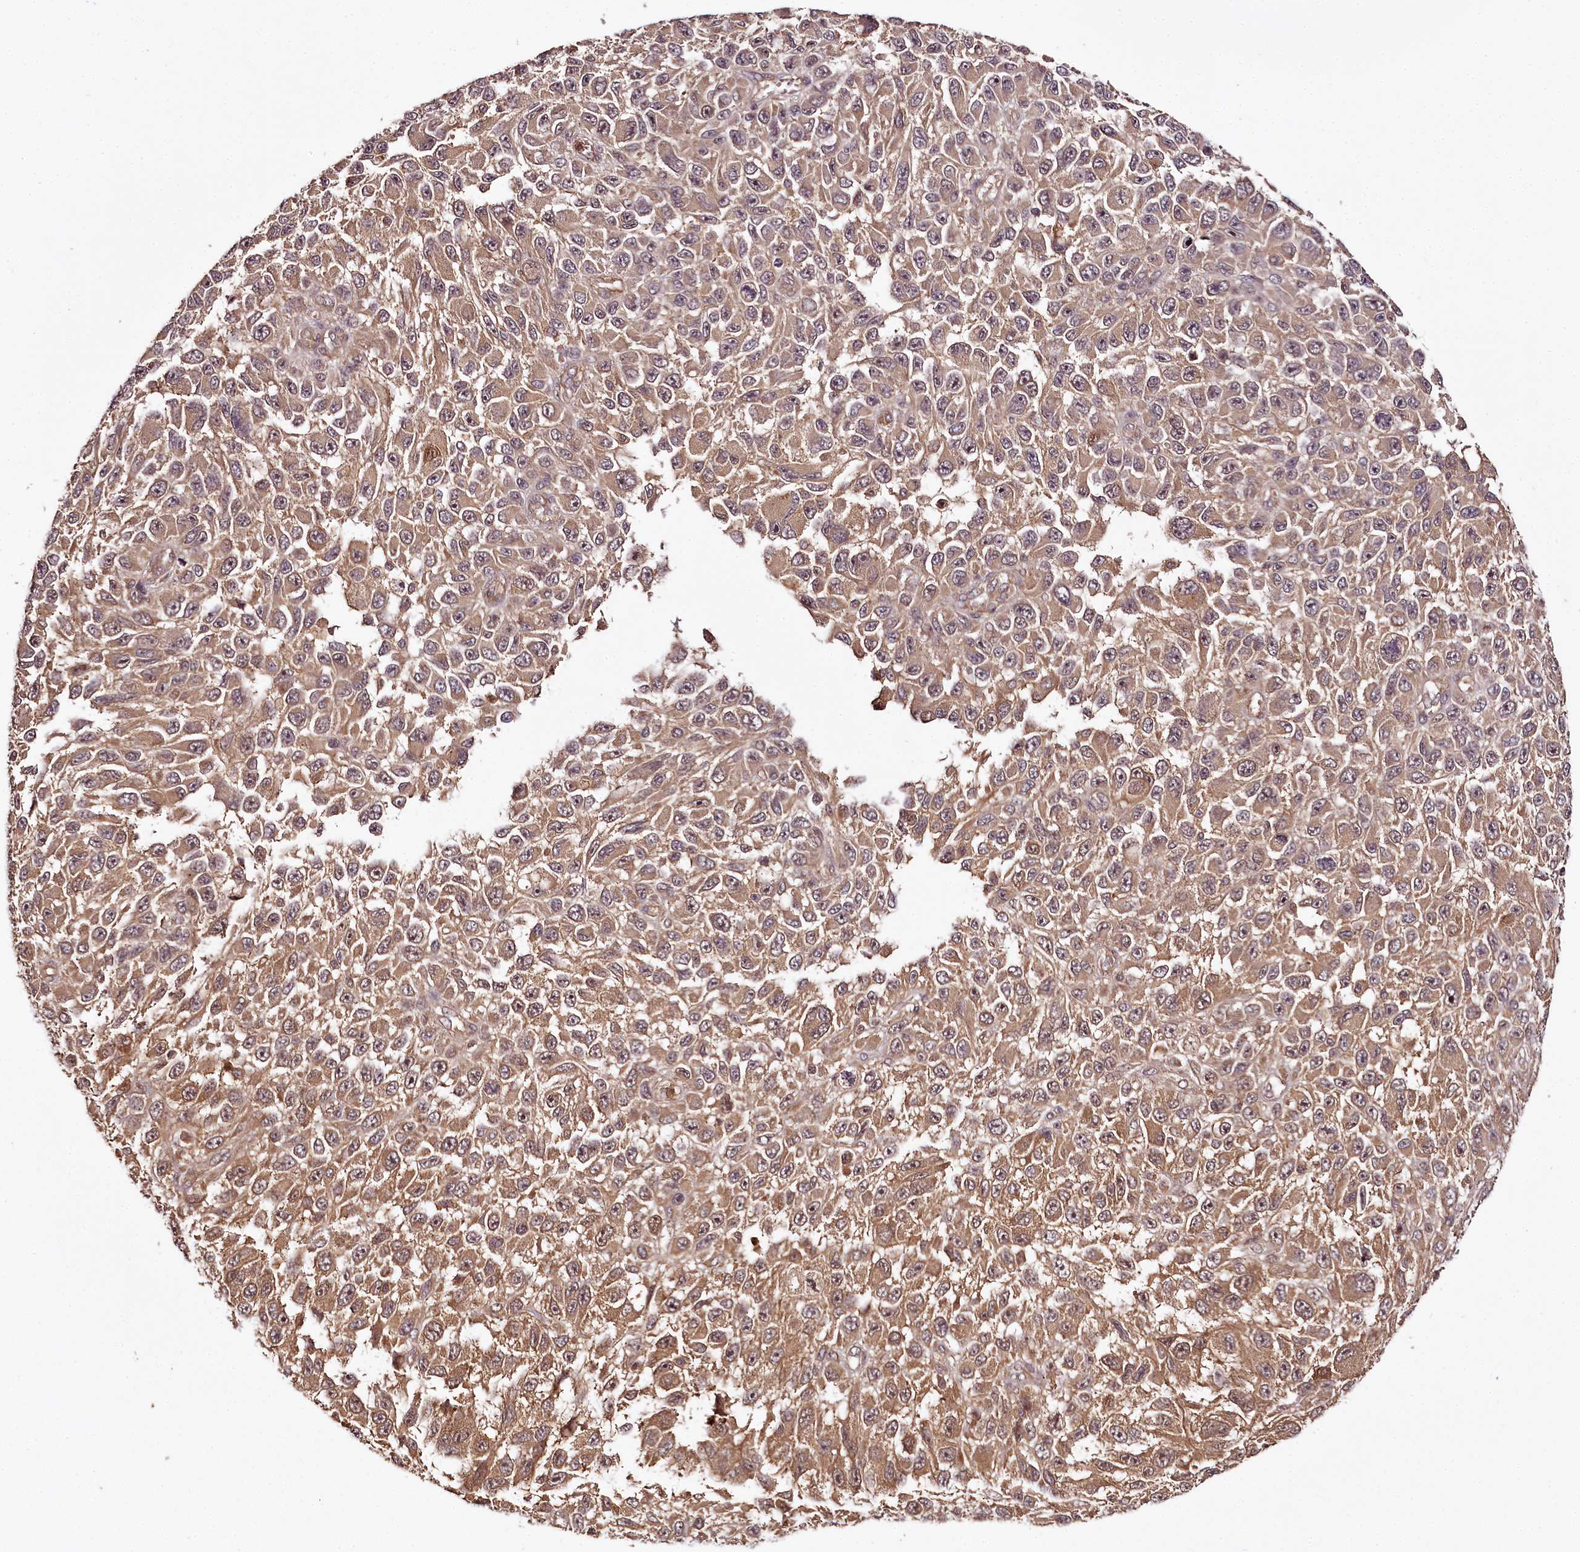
{"staining": {"intensity": "moderate", "quantity": ">75%", "location": "cytoplasmic/membranous"}, "tissue": "melanoma", "cell_type": "Tumor cells", "image_type": "cancer", "snomed": [{"axis": "morphology", "description": "Malignant melanoma, NOS"}, {"axis": "topography", "description": "Skin"}], "caption": "DAB (3,3'-diaminobenzidine) immunohistochemical staining of melanoma exhibits moderate cytoplasmic/membranous protein expression in approximately >75% of tumor cells. (Stains: DAB in brown, nuclei in blue, Microscopy: brightfield microscopy at high magnification).", "gene": "TTC12", "patient": {"sex": "female", "age": 96}}